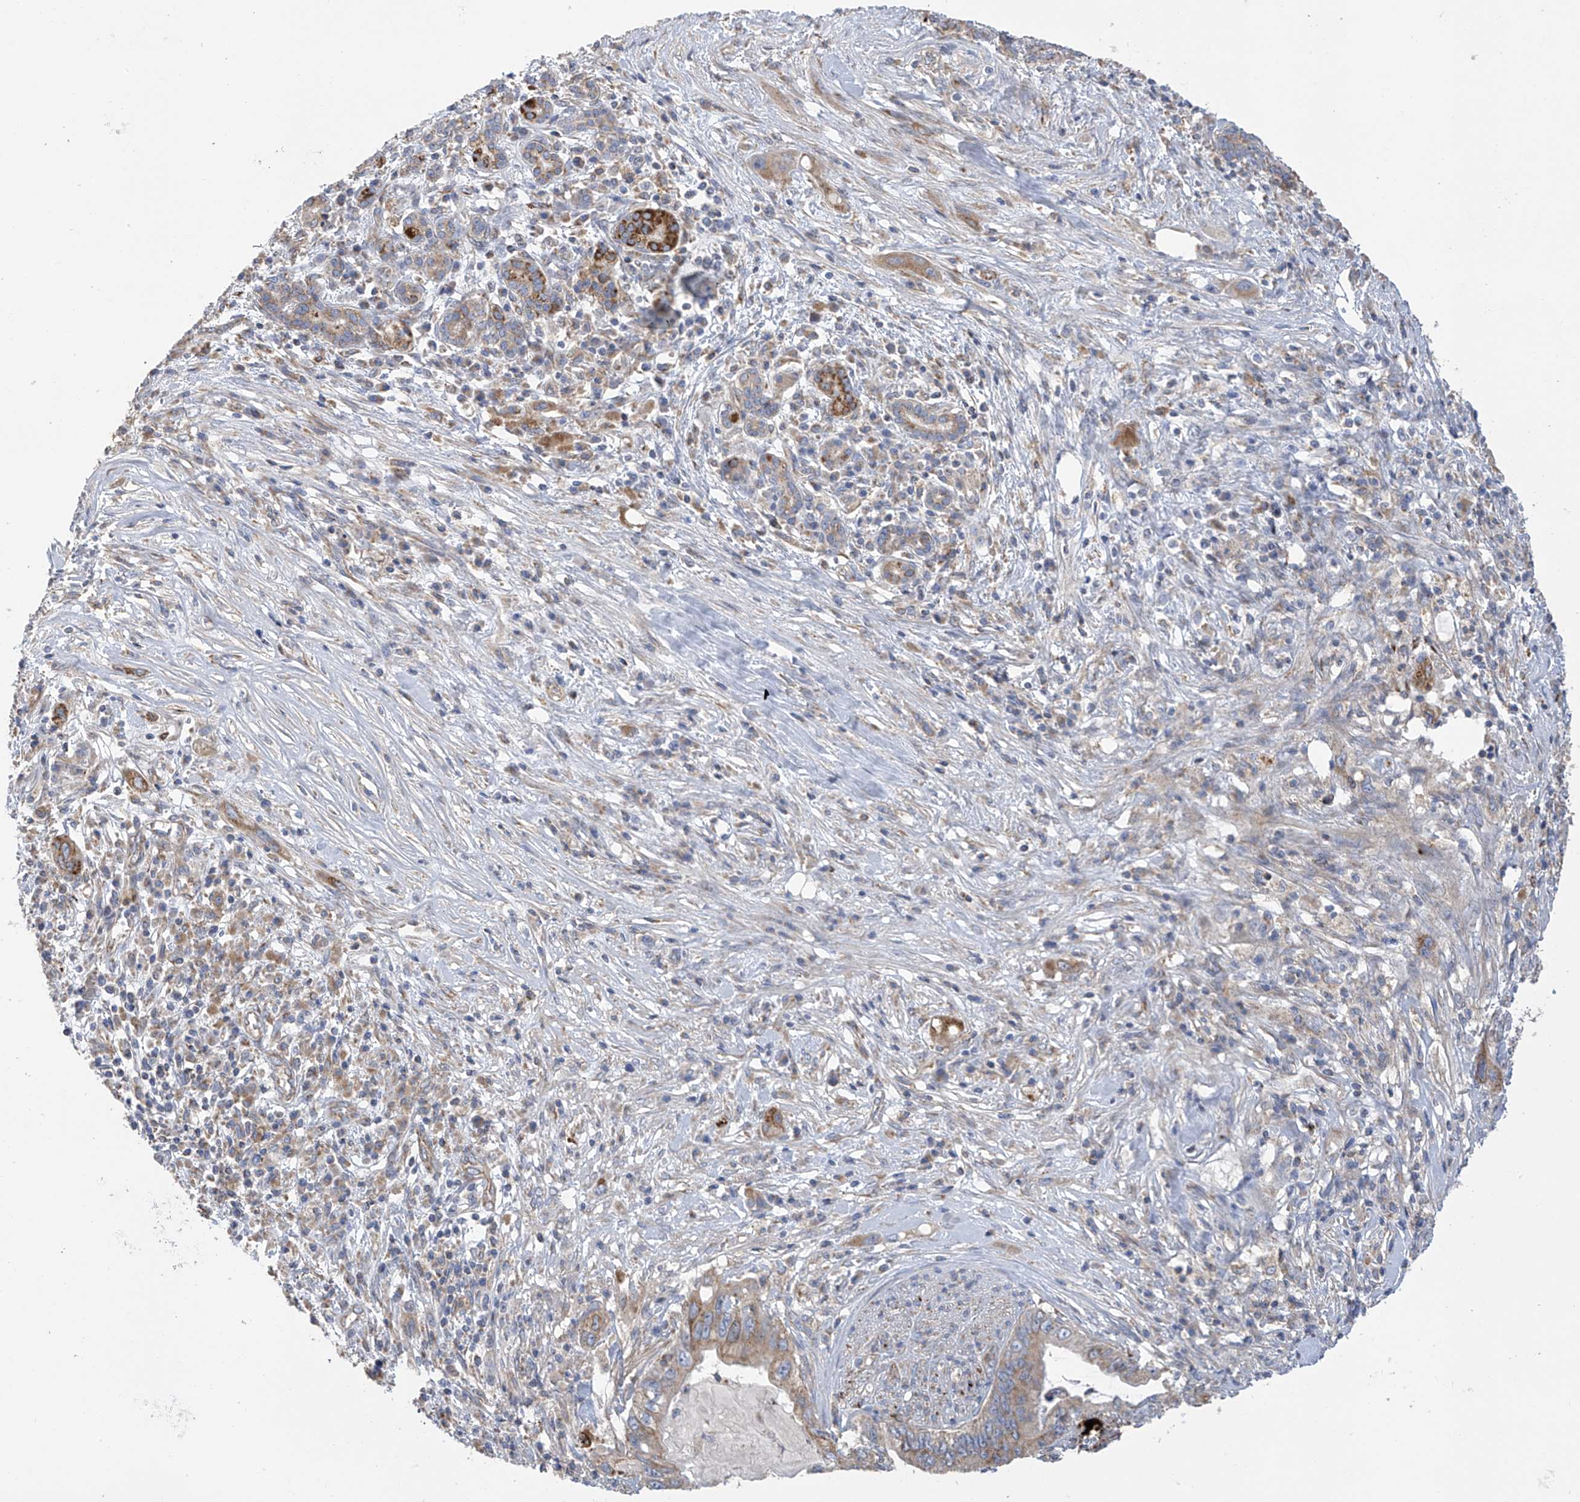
{"staining": {"intensity": "moderate", "quantity": ">75%", "location": "cytoplasmic/membranous"}, "tissue": "pancreatic cancer", "cell_type": "Tumor cells", "image_type": "cancer", "snomed": [{"axis": "morphology", "description": "Adenocarcinoma, NOS"}, {"axis": "topography", "description": "Pancreas"}], "caption": "Approximately >75% of tumor cells in pancreatic adenocarcinoma demonstrate moderate cytoplasmic/membranous protein expression as visualized by brown immunohistochemical staining.", "gene": "ITM2B", "patient": {"sex": "female", "age": 73}}